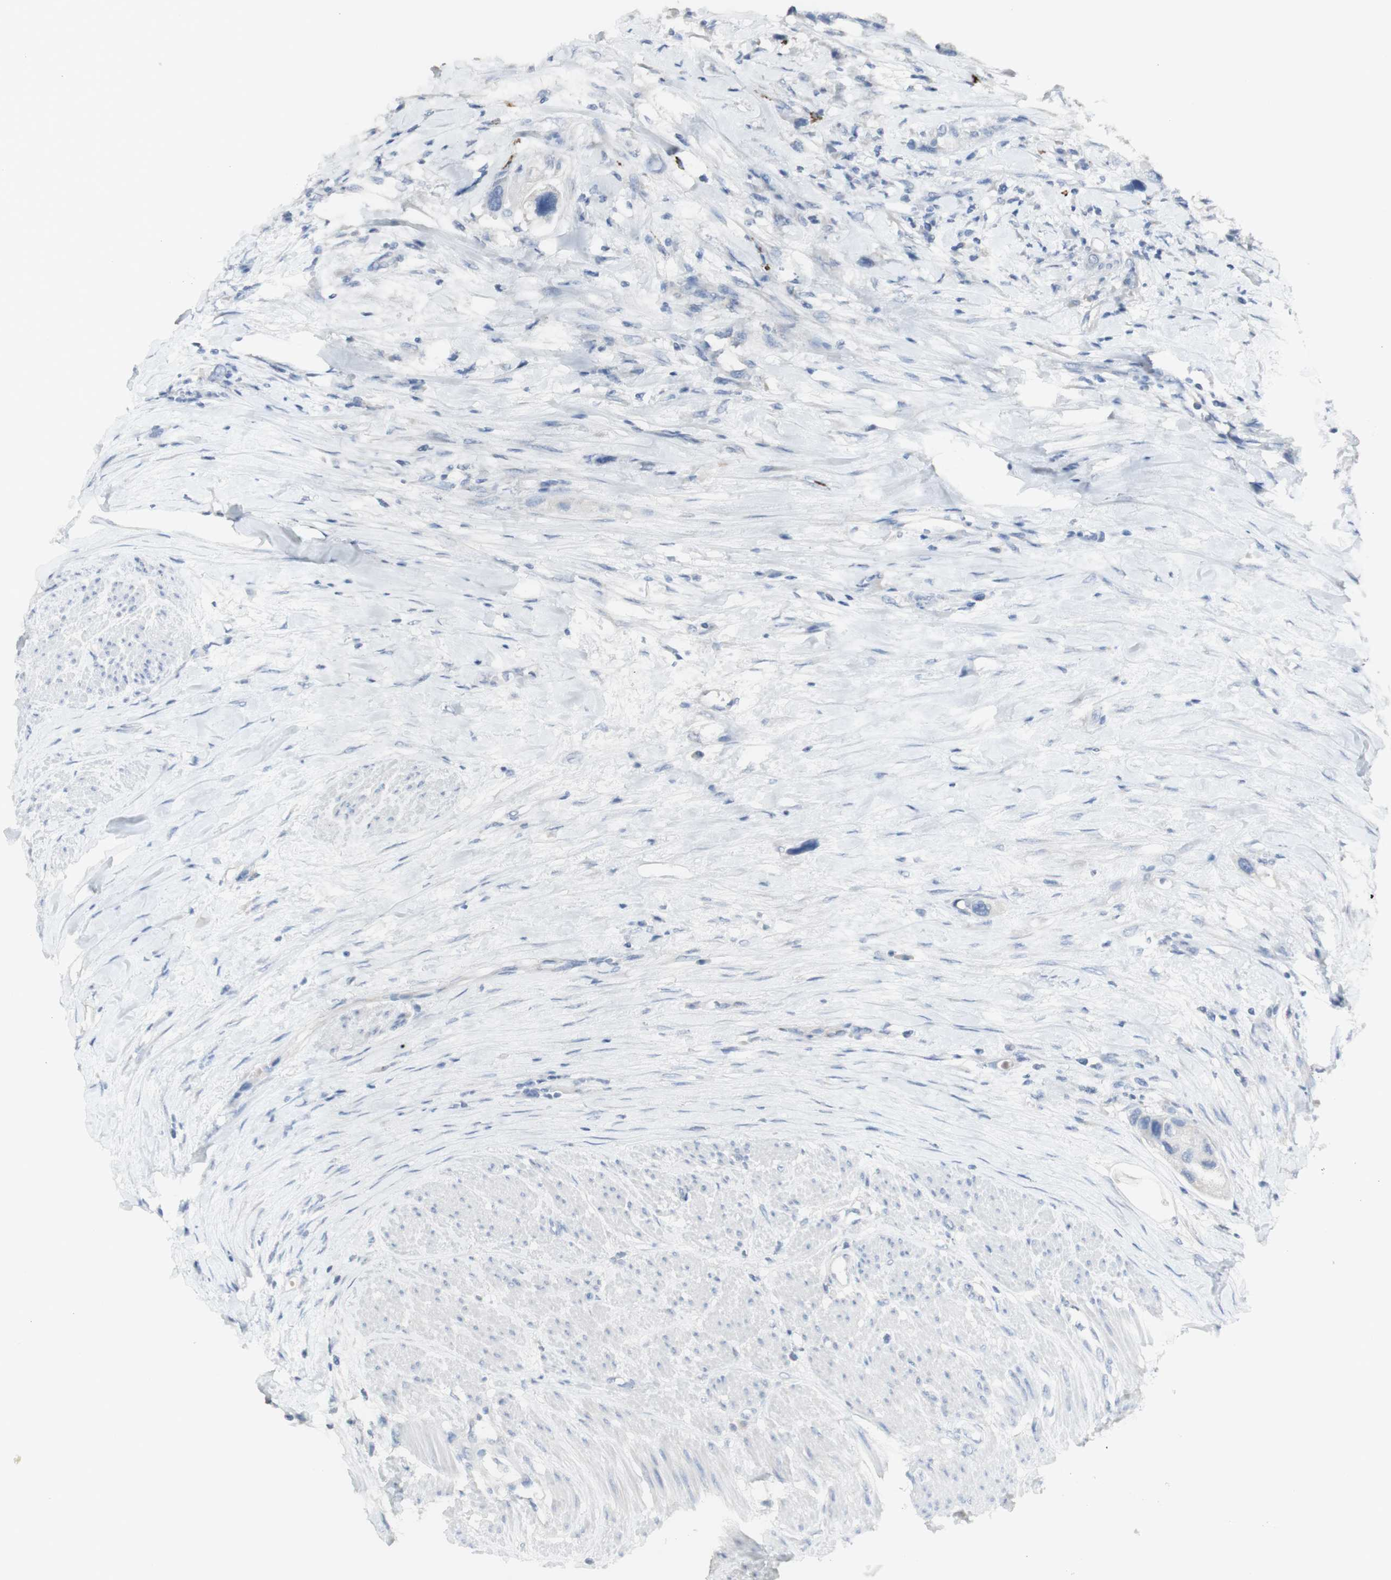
{"staining": {"intensity": "negative", "quantity": "none", "location": "none"}, "tissue": "urothelial cancer", "cell_type": "Tumor cells", "image_type": "cancer", "snomed": [{"axis": "morphology", "description": "Urothelial carcinoma, High grade"}, {"axis": "topography", "description": "Urinary bladder"}], "caption": "This is a histopathology image of IHC staining of urothelial cancer, which shows no staining in tumor cells. The staining was performed using DAB (3,3'-diaminobenzidine) to visualize the protein expression in brown, while the nuclei were stained in blue with hematoxylin (Magnification: 20x).", "gene": "CD207", "patient": {"sex": "female", "age": 56}}